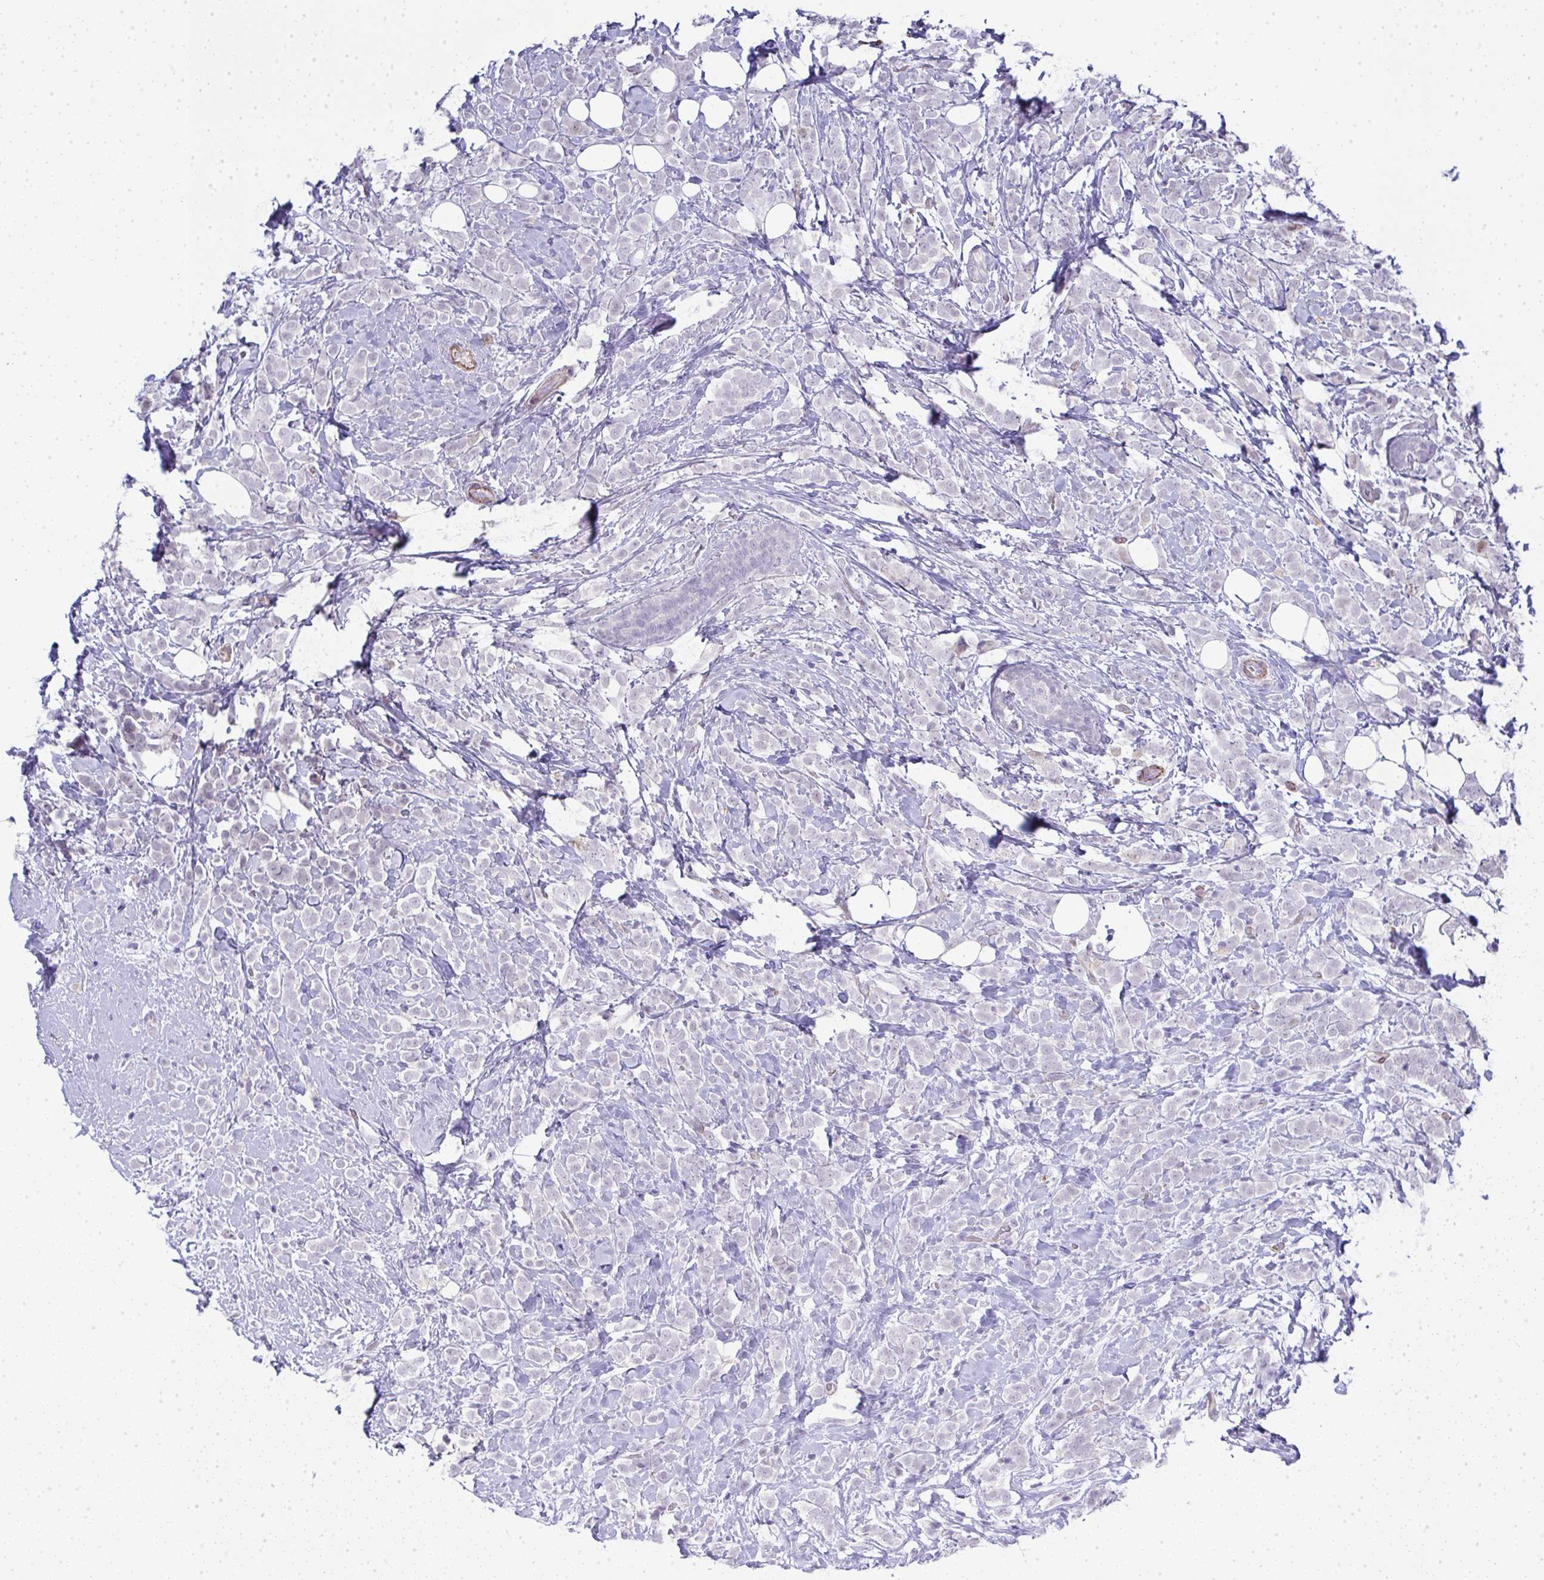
{"staining": {"intensity": "negative", "quantity": "none", "location": "none"}, "tissue": "breast cancer", "cell_type": "Tumor cells", "image_type": "cancer", "snomed": [{"axis": "morphology", "description": "Lobular carcinoma"}, {"axis": "topography", "description": "Breast"}], "caption": "There is no significant positivity in tumor cells of lobular carcinoma (breast).", "gene": "UBE2S", "patient": {"sex": "female", "age": 49}}